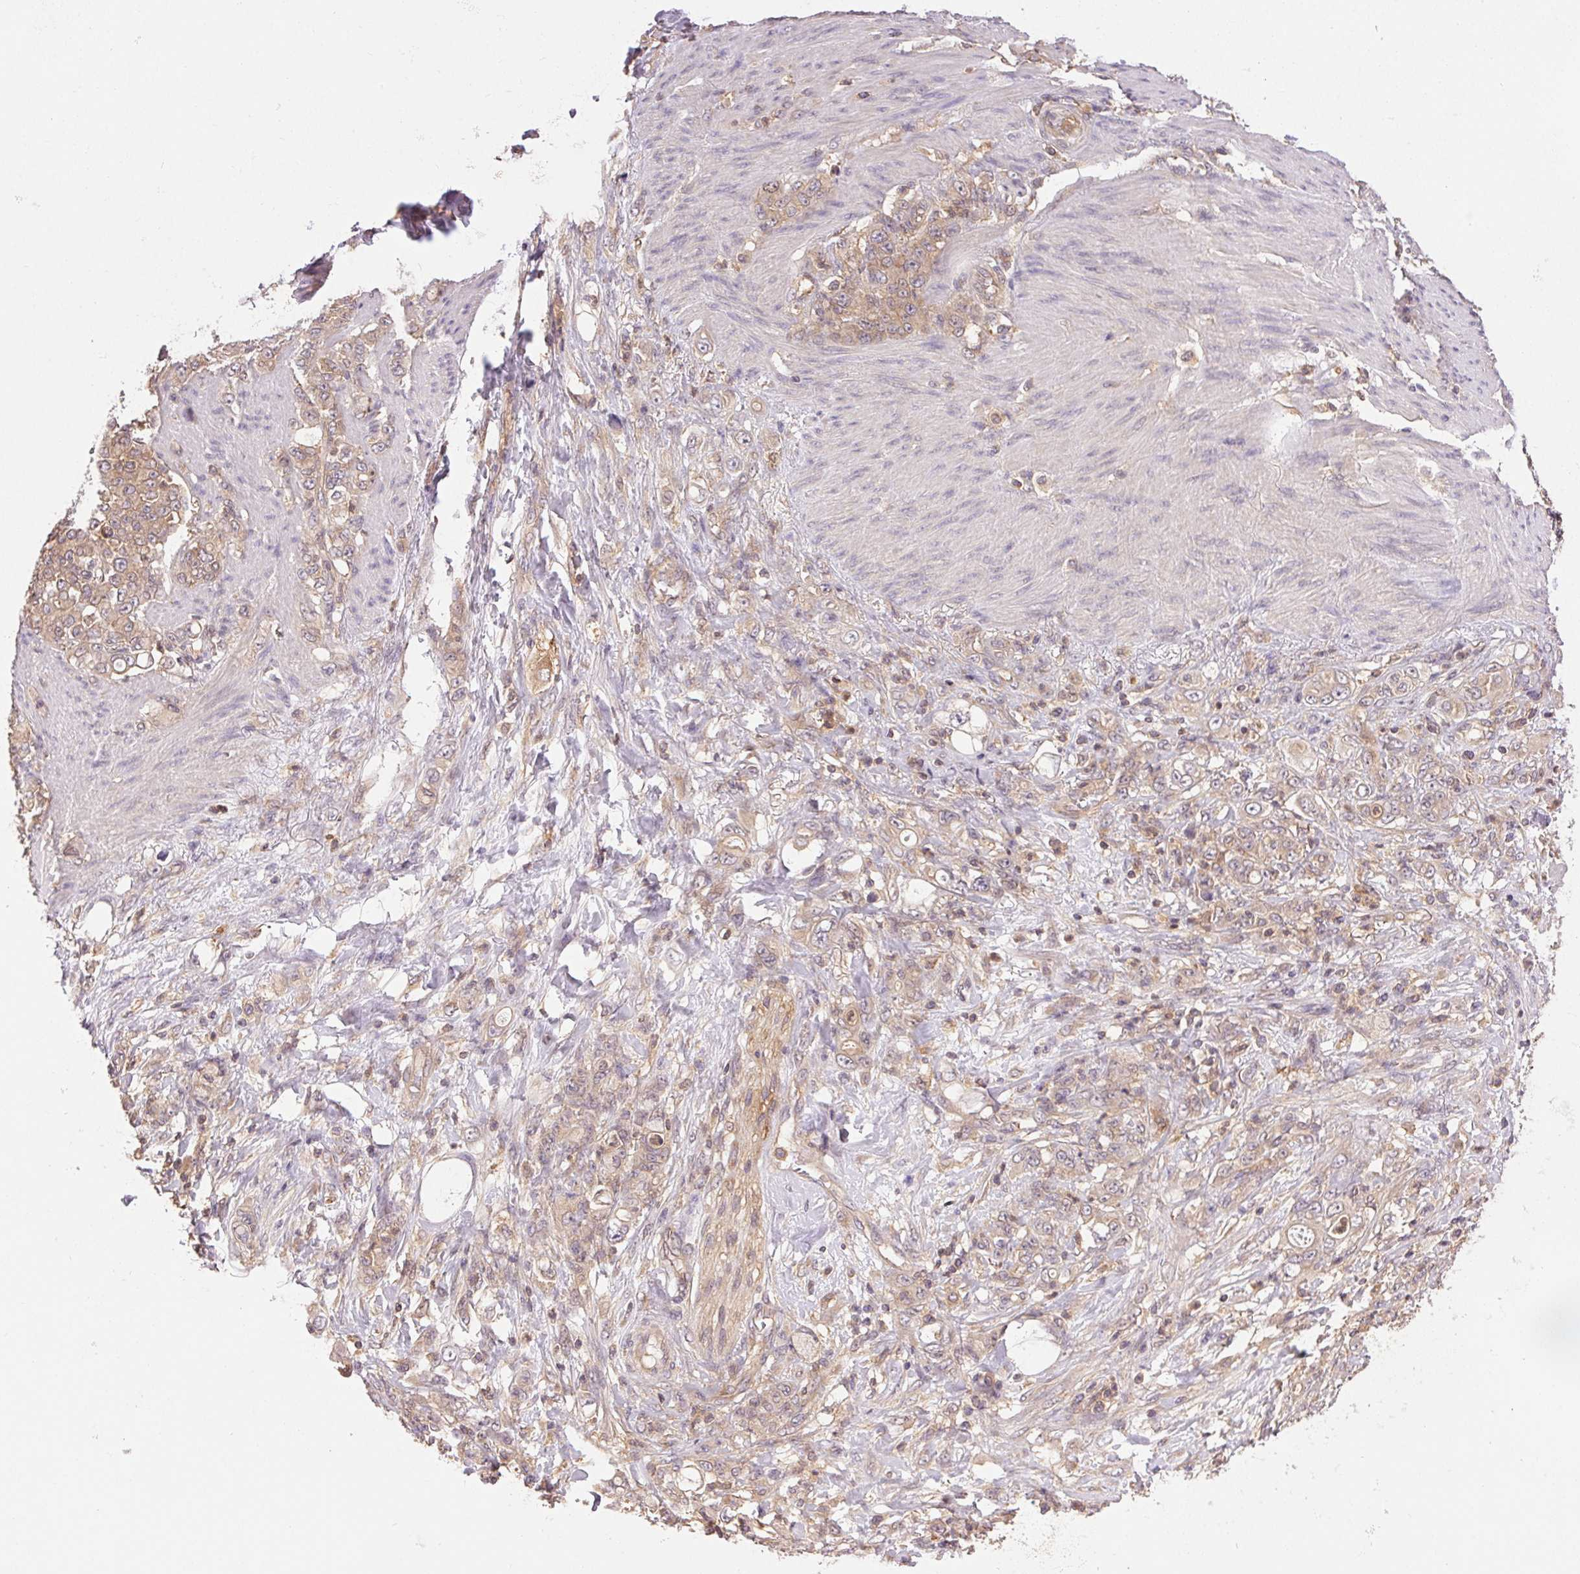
{"staining": {"intensity": "weak", "quantity": "25%-75%", "location": "cytoplasmic/membranous"}, "tissue": "stomach cancer", "cell_type": "Tumor cells", "image_type": "cancer", "snomed": [{"axis": "morphology", "description": "Adenocarcinoma, NOS"}, {"axis": "topography", "description": "Stomach"}], "caption": "Protein expression analysis of human stomach cancer reveals weak cytoplasmic/membranous expression in approximately 25%-75% of tumor cells.", "gene": "GDI2", "patient": {"sex": "female", "age": 79}}